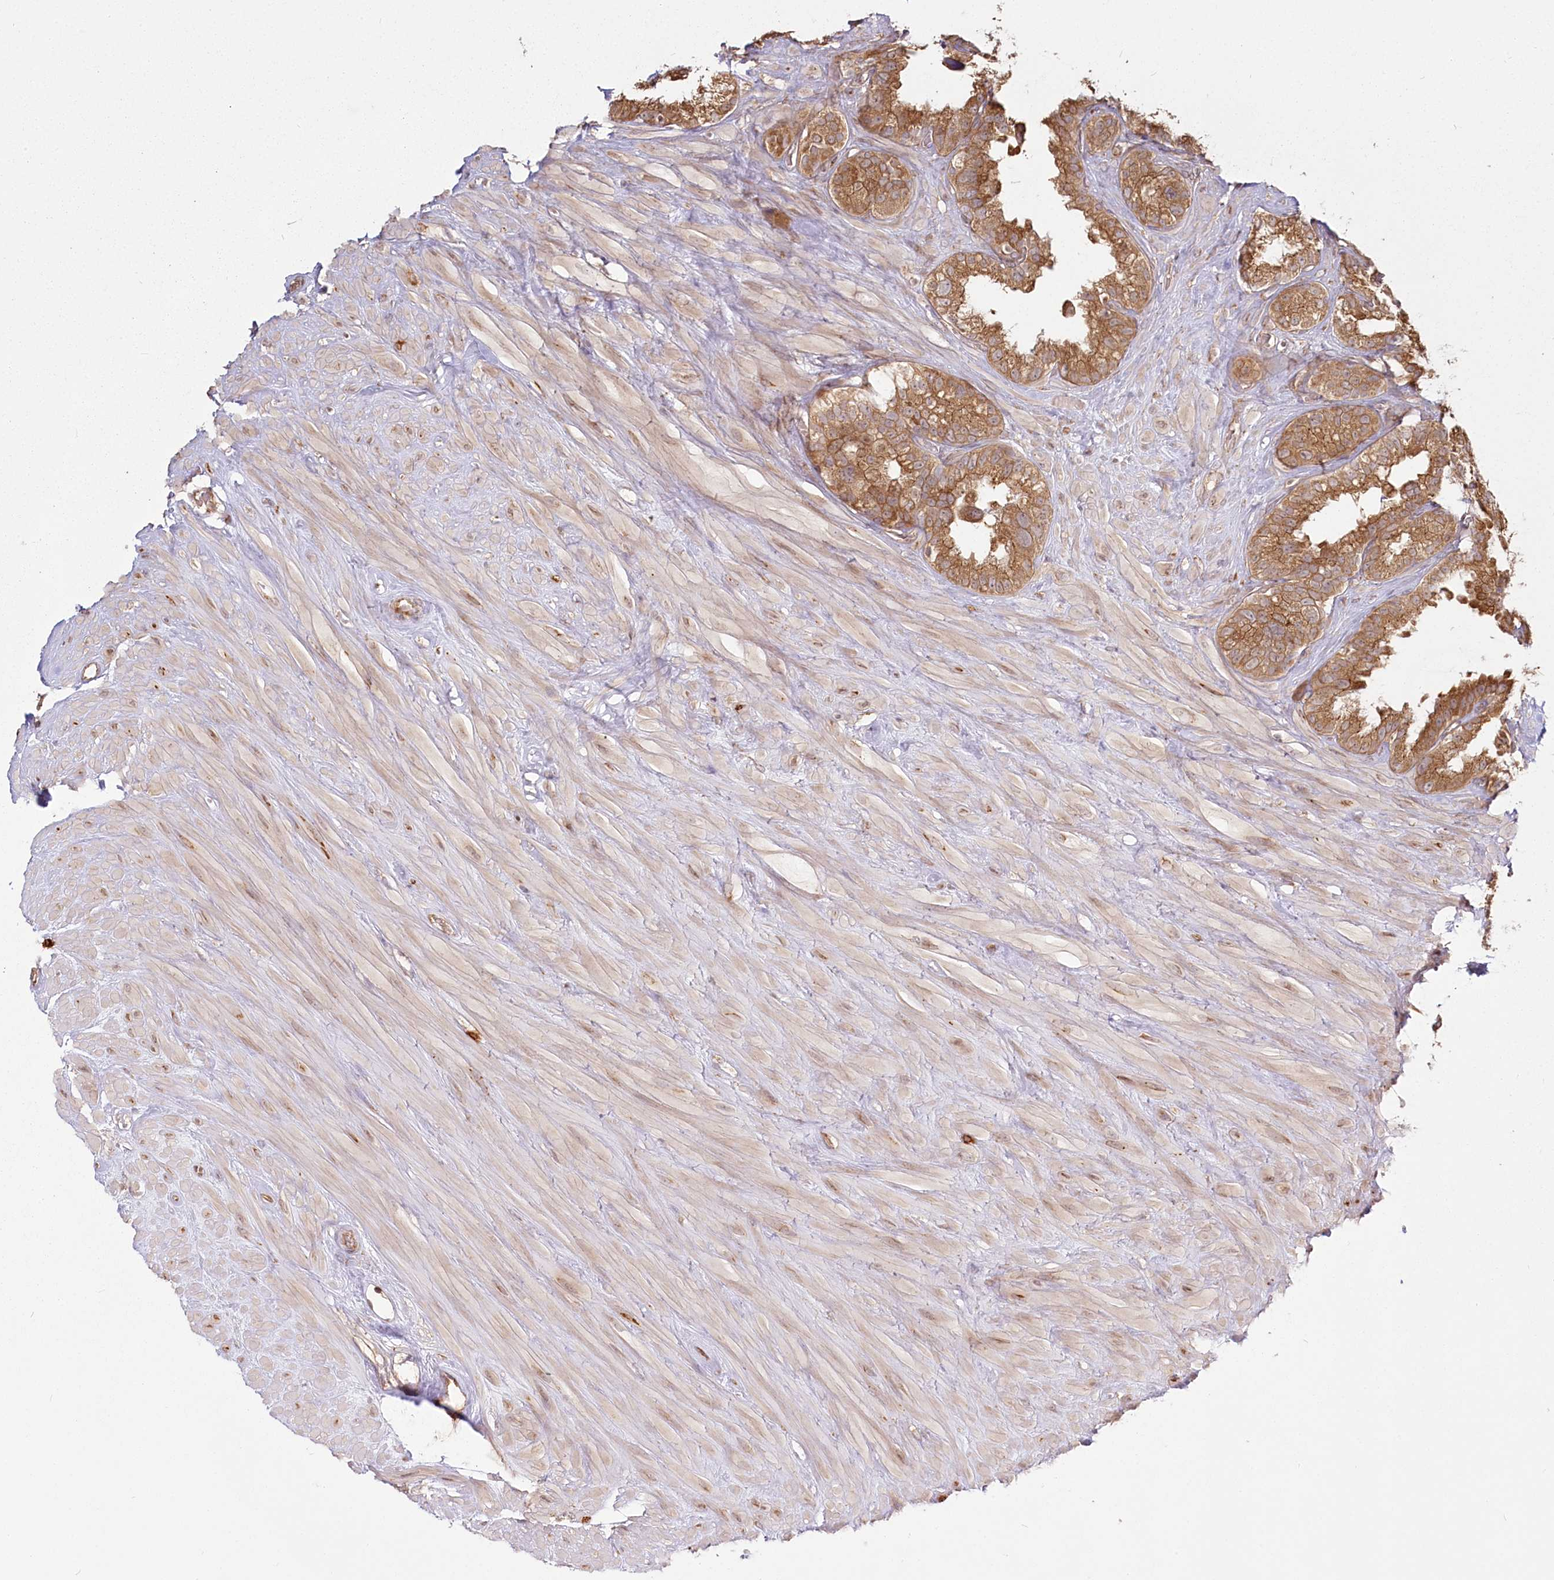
{"staining": {"intensity": "moderate", "quantity": ">75%", "location": "cytoplasmic/membranous"}, "tissue": "seminal vesicle", "cell_type": "Glandular cells", "image_type": "normal", "snomed": [{"axis": "morphology", "description": "Normal tissue, NOS"}, {"axis": "topography", "description": "Seminal veicle"}], "caption": "Immunohistochemistry of benign seminal vesicle shows medium levels of moderate cytoplasmic/membranous positivity in about >75% of glandular cells. The protein is shown in brown color, while the nuclei are stained blue.", "gene": "FAM13A", "patient": {"sex": "male", "age": 80}}